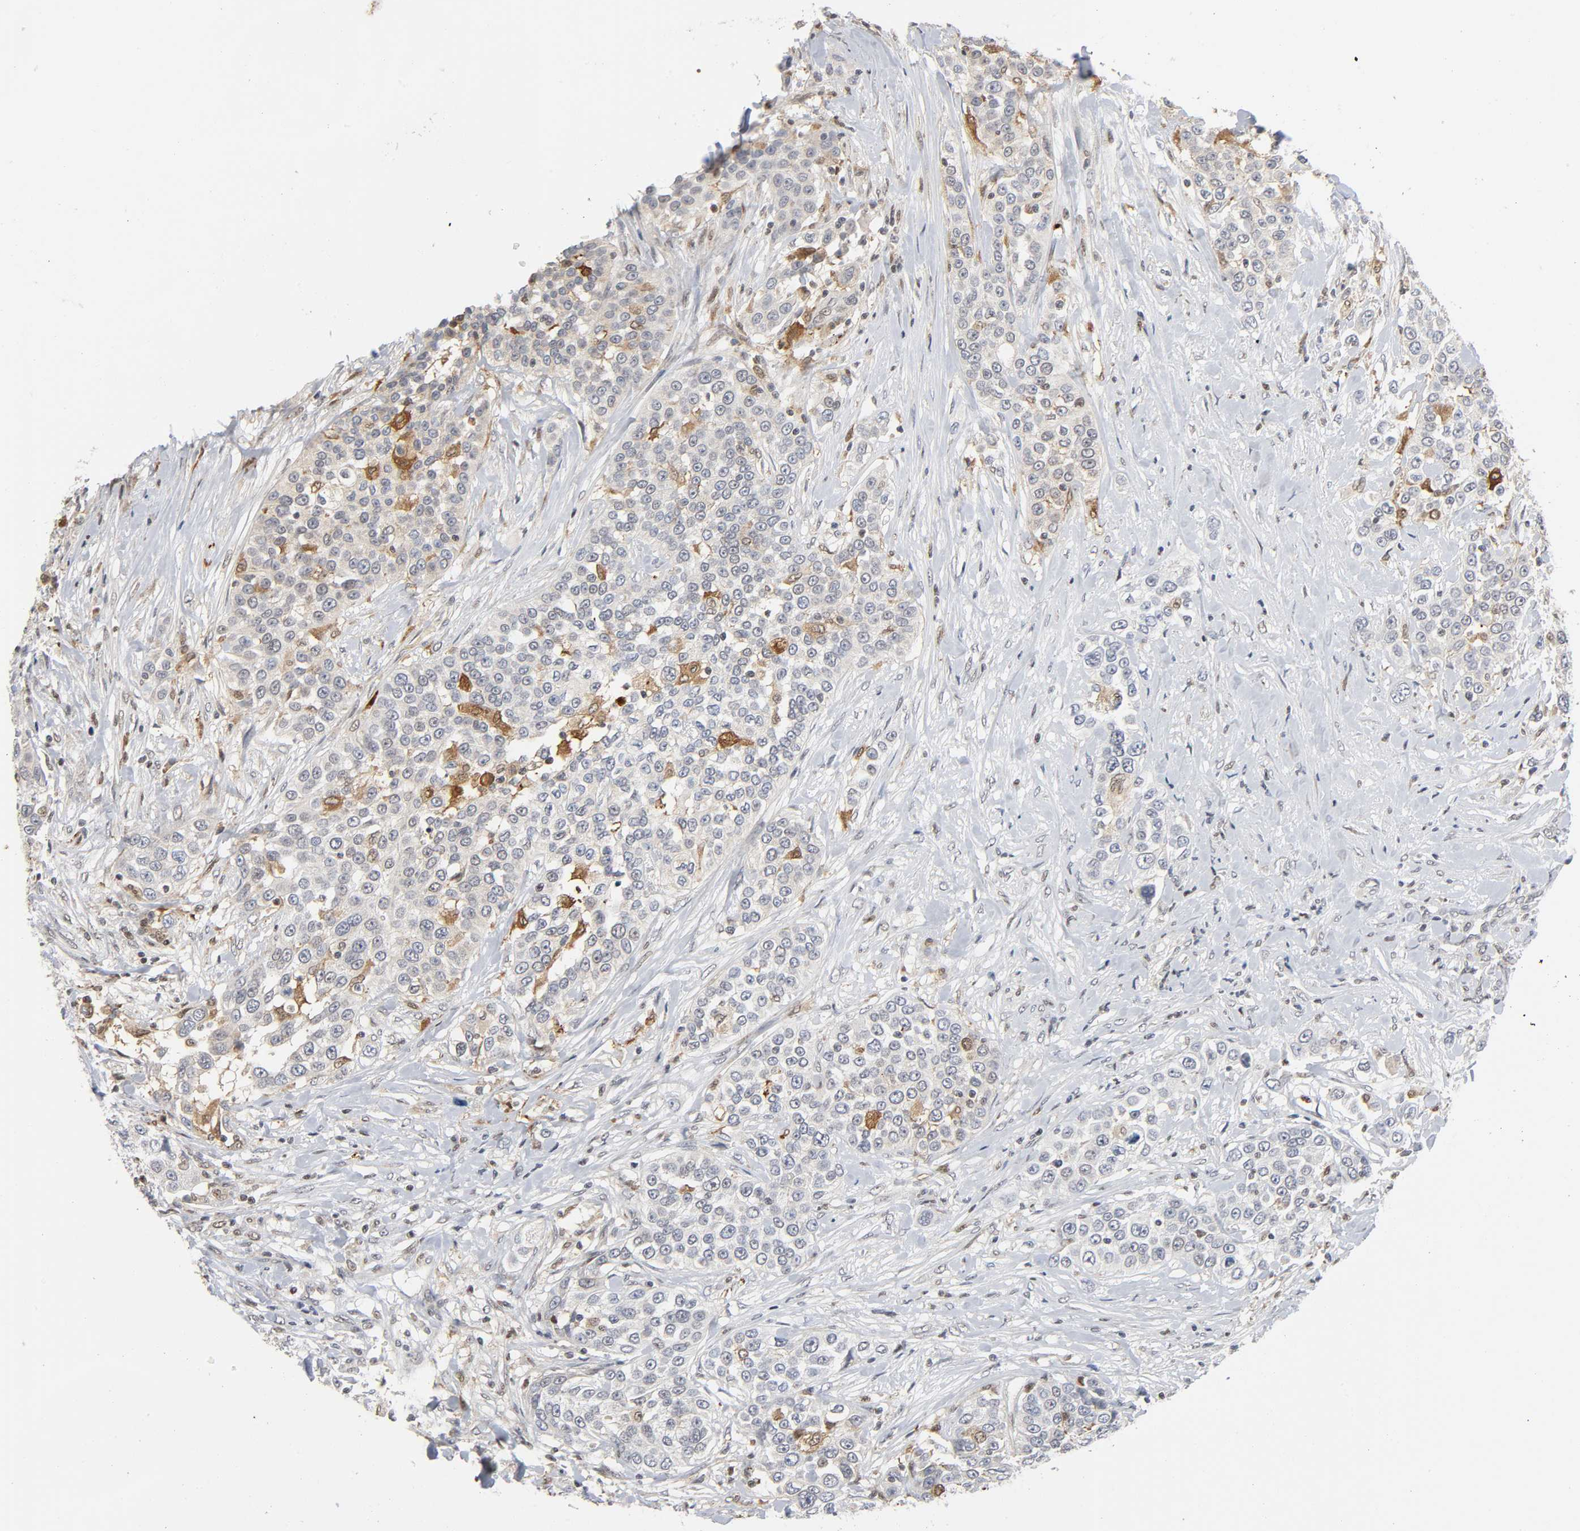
{"staining": {"intensity": "negative", "quantity": "none", "location": "none"}, "tissue": "urothelial cancer", "cell_type": "Tumor cells", "image_type": "cancer", "snomed": [{"axis": "morphology", "description": "Urothelial carcinoma, High grade"}, {"axis": "topography", "description": "Urinary bladder"}], "caption": "Urothelial cancer stained for a protein using immunohistochemistry displays no positivity tumor cells.", "gene": "KAT2B", "patient": {"sex": "female", "age": 80}}